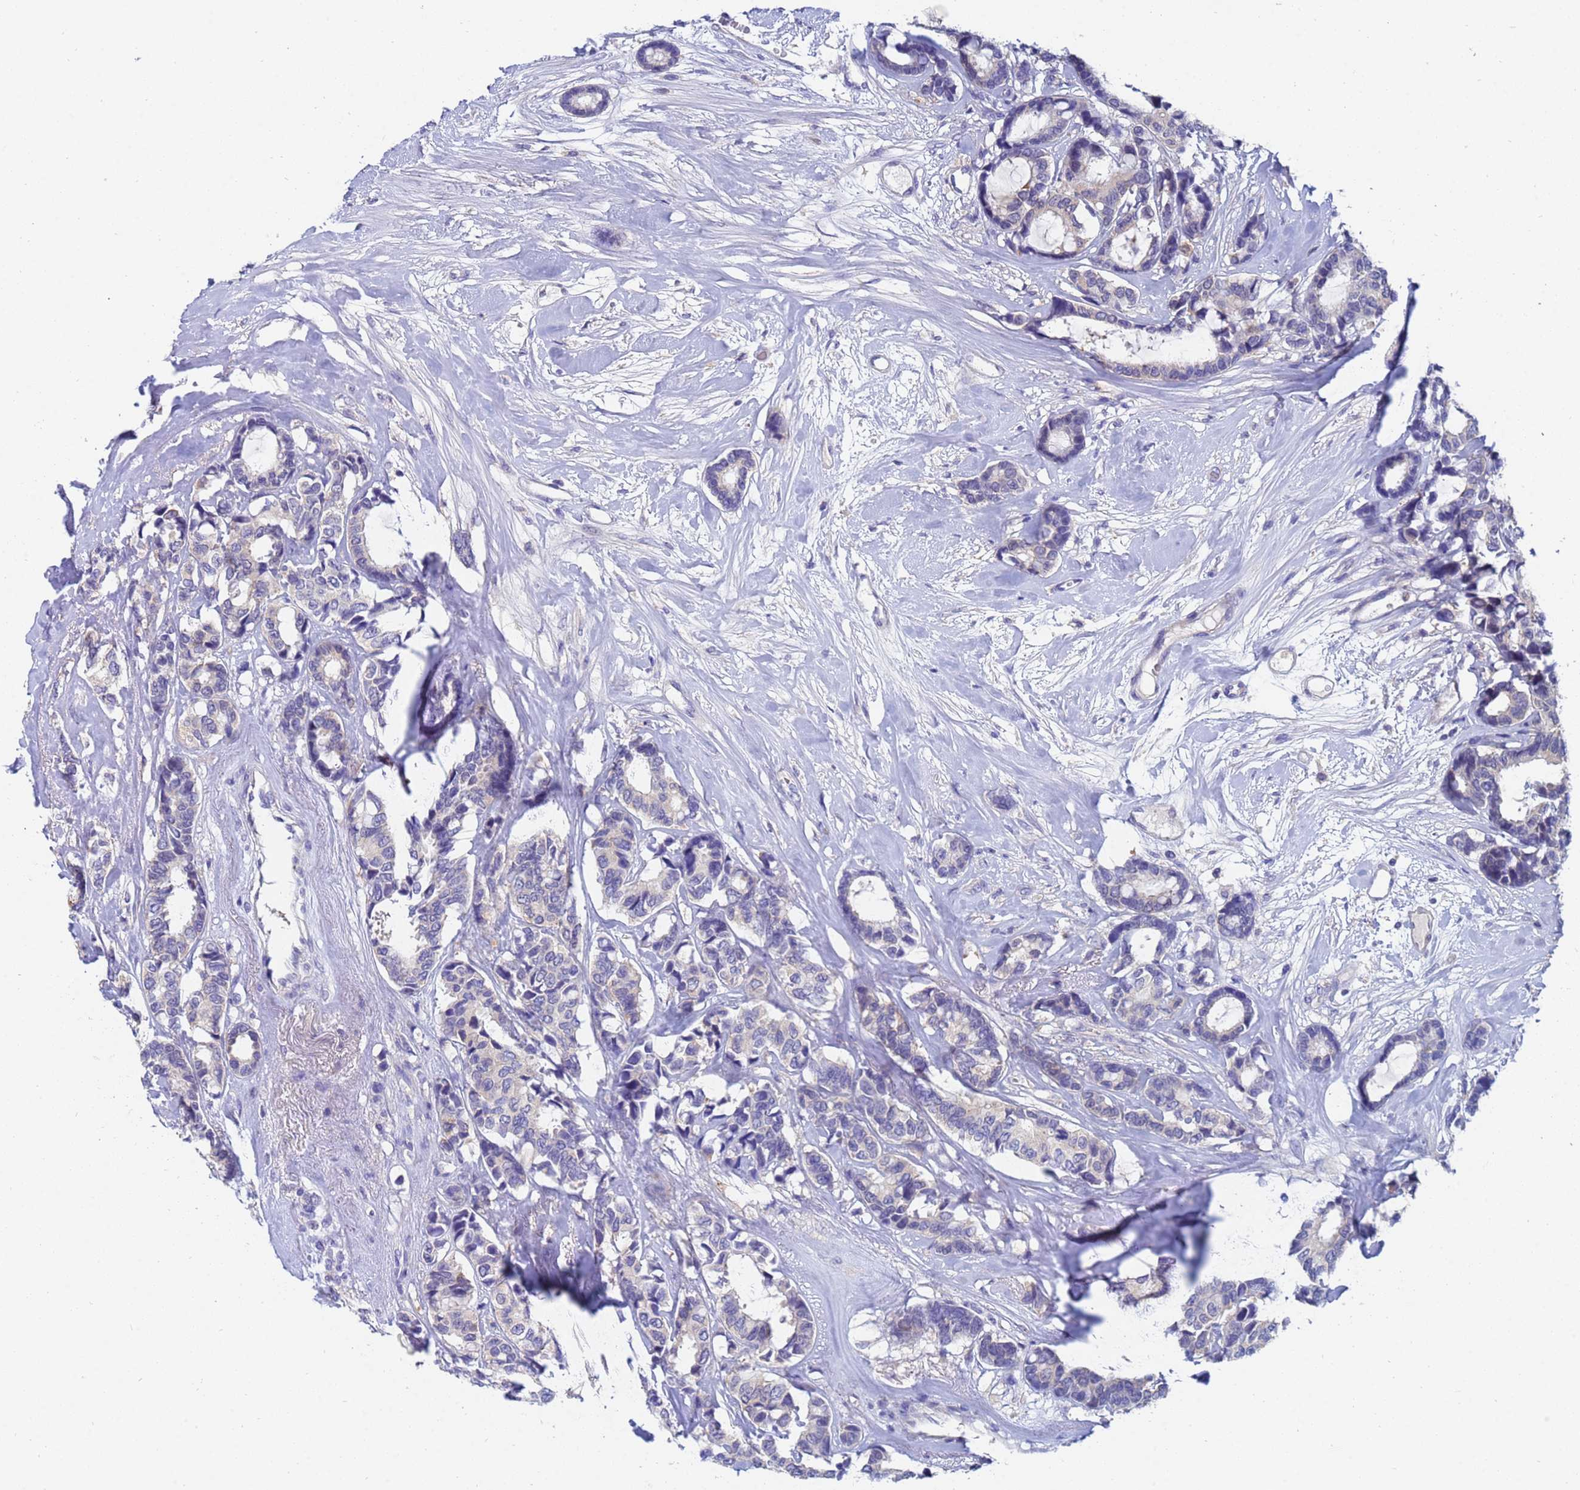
{"staining": {"intensity": "negative", "quantity": "none", "location": "none"}, "tissue": "breast cancer", "cell_type": "Tumor cells", "image_type": "cancer", "snomed": [{"axis": "morphology", "description": "Duct carcinoma"}, {"axis": "topography", "description": "Breast"}], "caption": "High magnification brightfield microscopy of breast infiltrating ductal carcinoma stained with DAB (brown) and counterstained with hematoxylin (blue): tumor cells show no significant expression. (DAB (3,3'-diaminobenzidine) IHC visualized using brightfield microscopy, high magnification).", "gene": "TTLL11", "patient": {"sex": "female", "age": 87}}